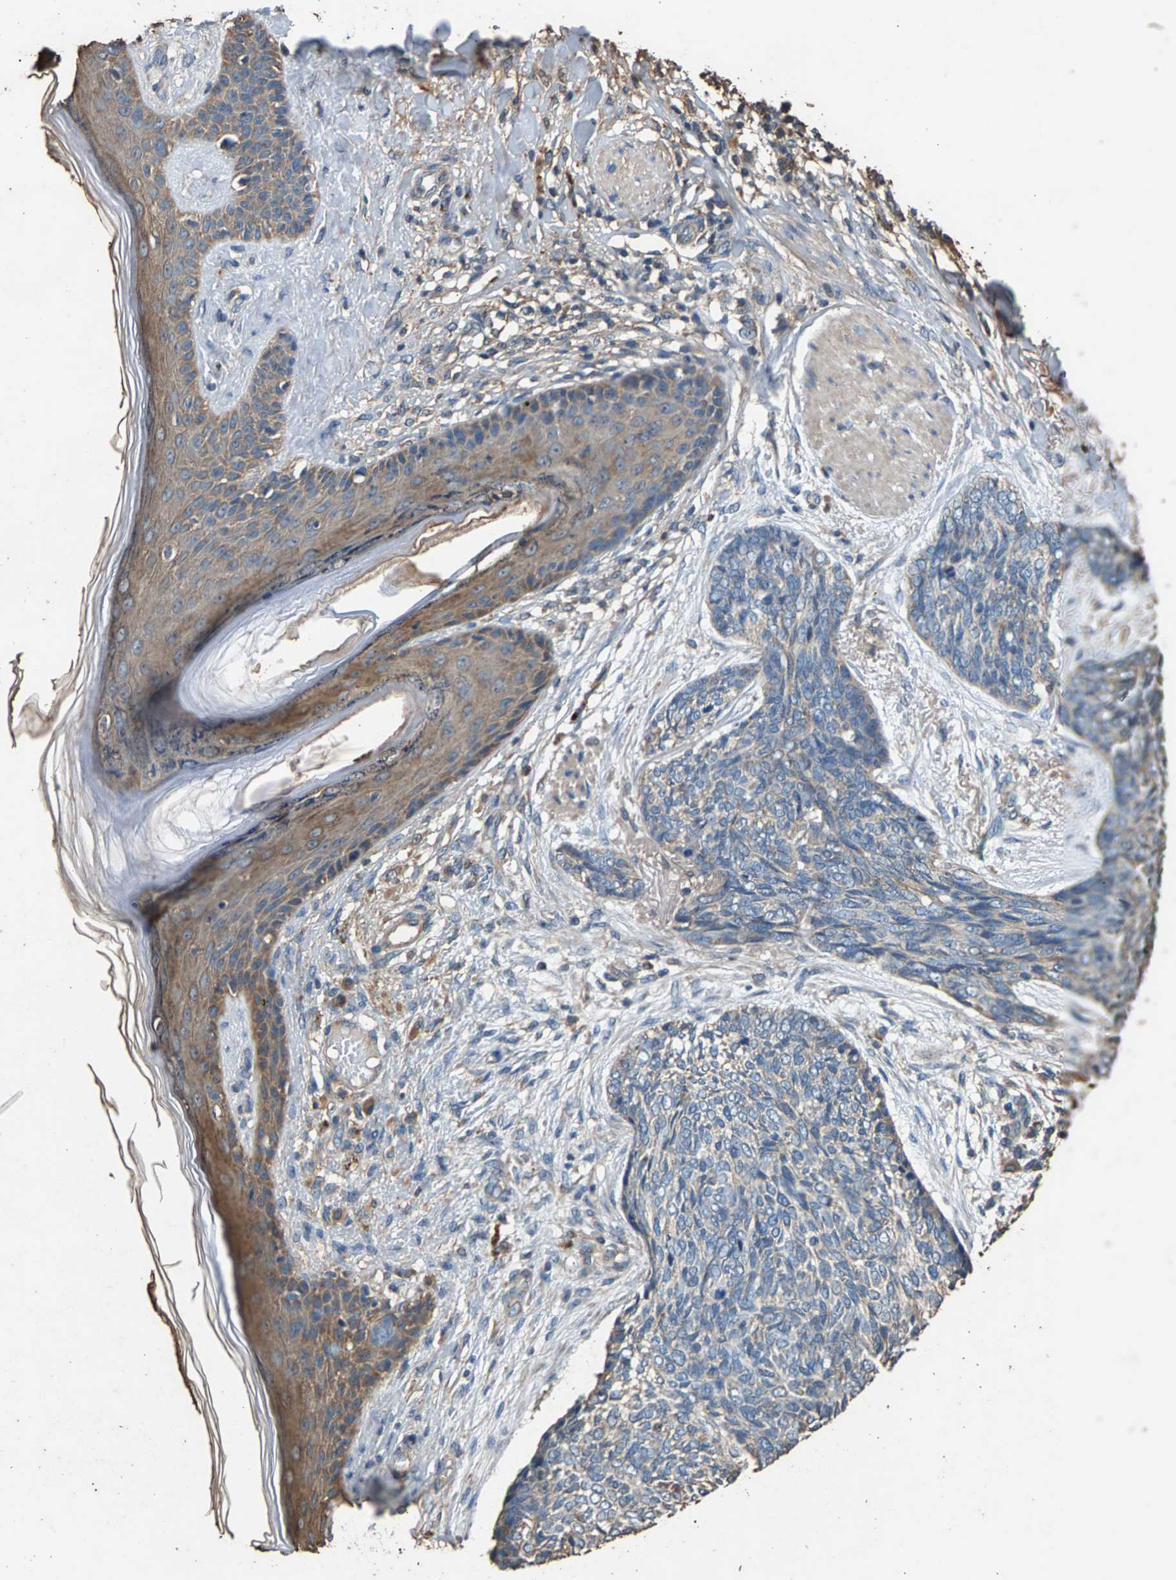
{"staining": {"intensity": "negative", "quantity": "none", "location": "none"}, "tissue": "skin cancer", "cell_type": "Tumor cells", "image_type": "cancer", "snomed": [{"axis": "morphology", "description": "Basal cell carcinoma"}, {"axis": "topography", "description": "Skin"}], "caption": "Tumor cells are negative for protein expression in human skin basal cell carcinoma. (Immunohistochemistry, brightfield microscopy, high magnification).", "gene": "MRPL27", "patient": {"sex": "female", "age": 84}}